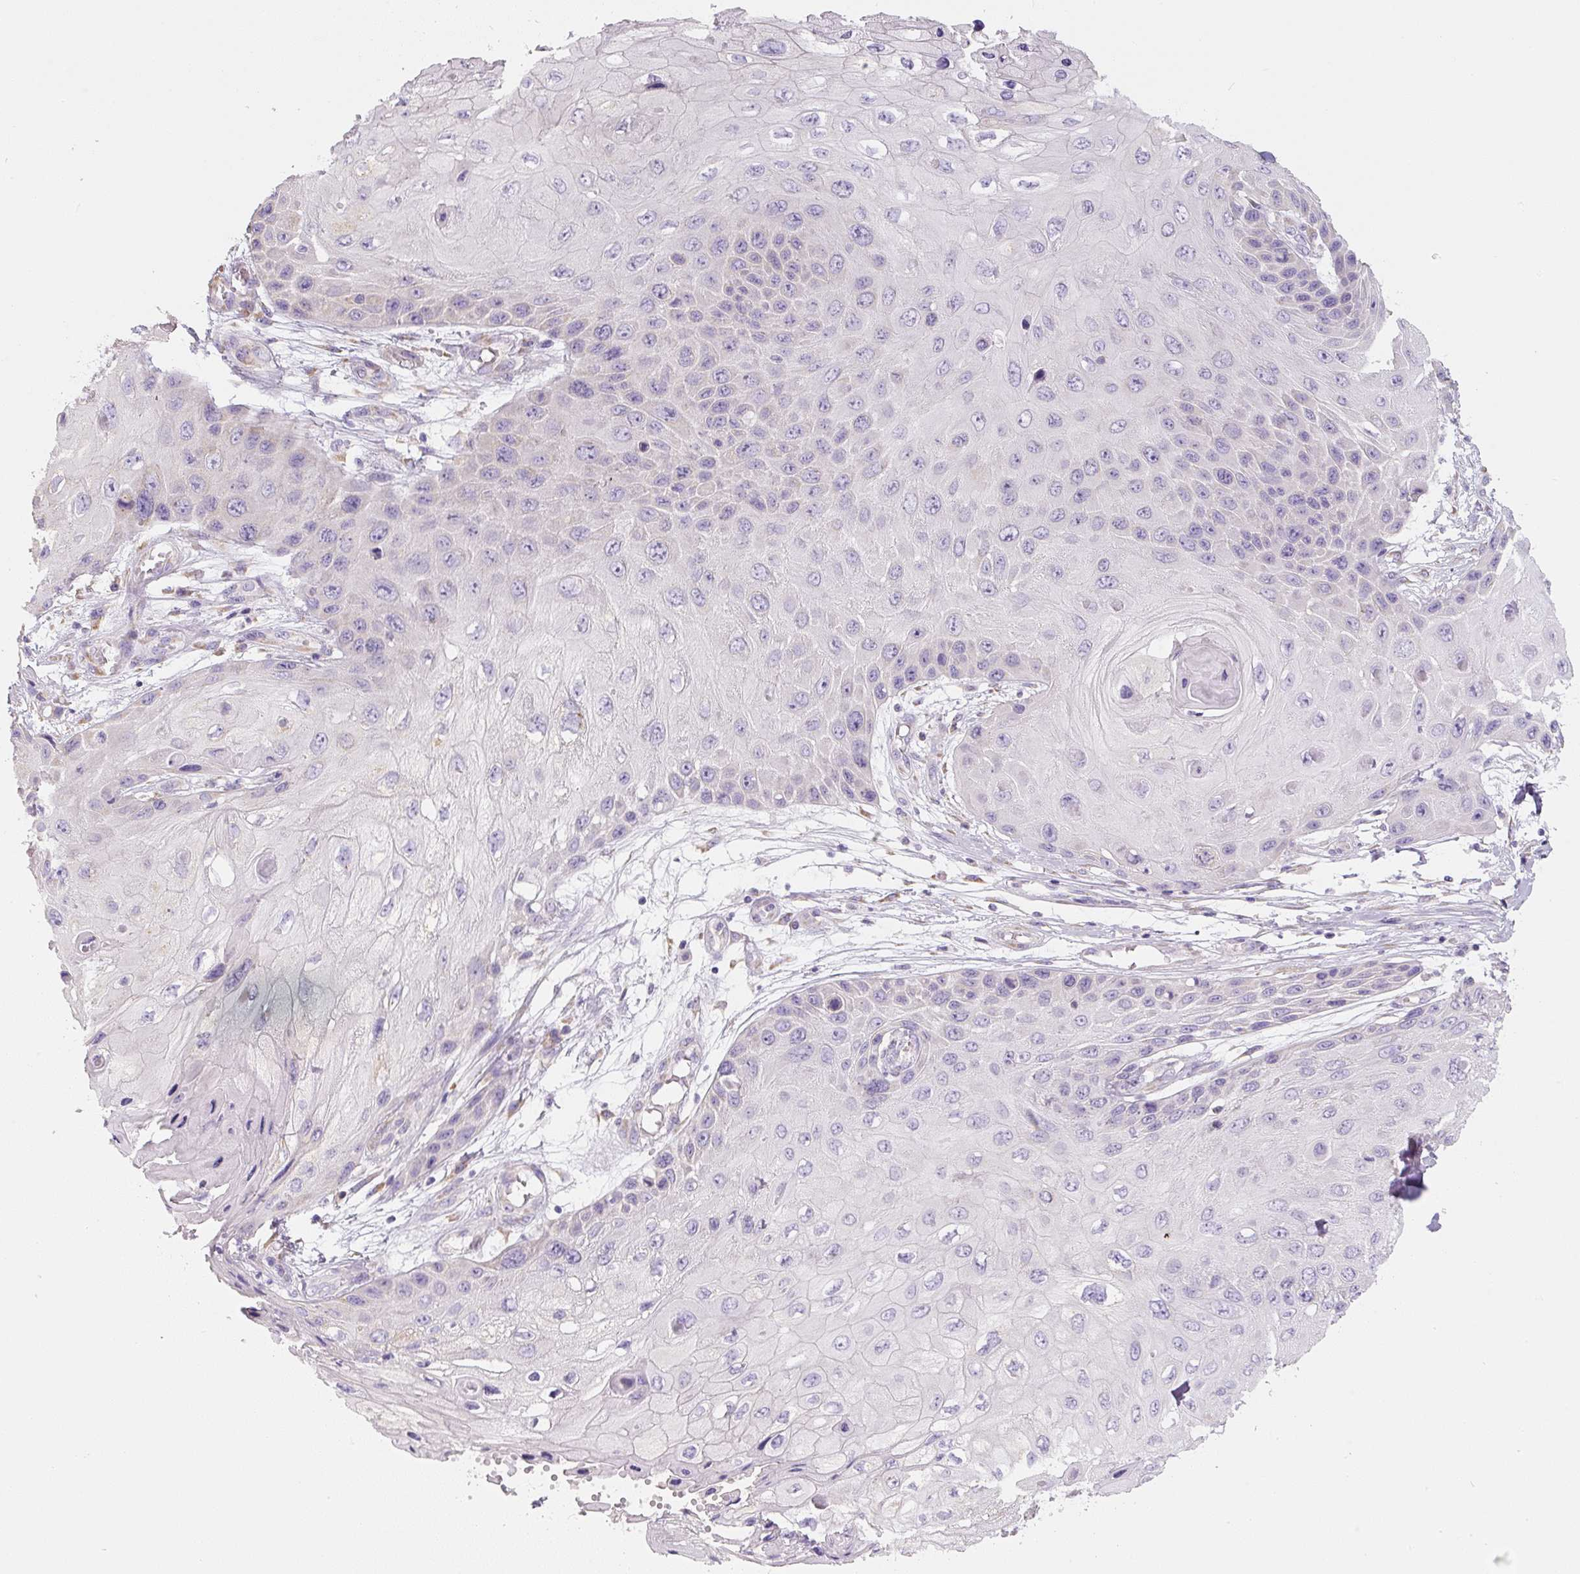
{"staining": {"intensity": "negative", "quantity": "none", "location": "none"}, "tissue": "skin cancer", "cell_type": "Tumor cells", "image_type": "cancer", "snomed": [{"axis": "morphology", "description": "Squamous cell carcinoma, NOS"}, {"axis": "topography", "description": "Skin"}, {"axis": "topography", "description": "Vulva"}], "caption": "This image is of squamous cell carcinoma (skin) stained with IHC to label a protein in brown with the nuclei are counter-stained blue. There is no expression in tumor cells. The staining is performed using DAB brown chromogen with nuclei counter-stained in using hematoxylin.", "gene": "PWWP3B", "patient": {"sex": "female", "age": 44}}